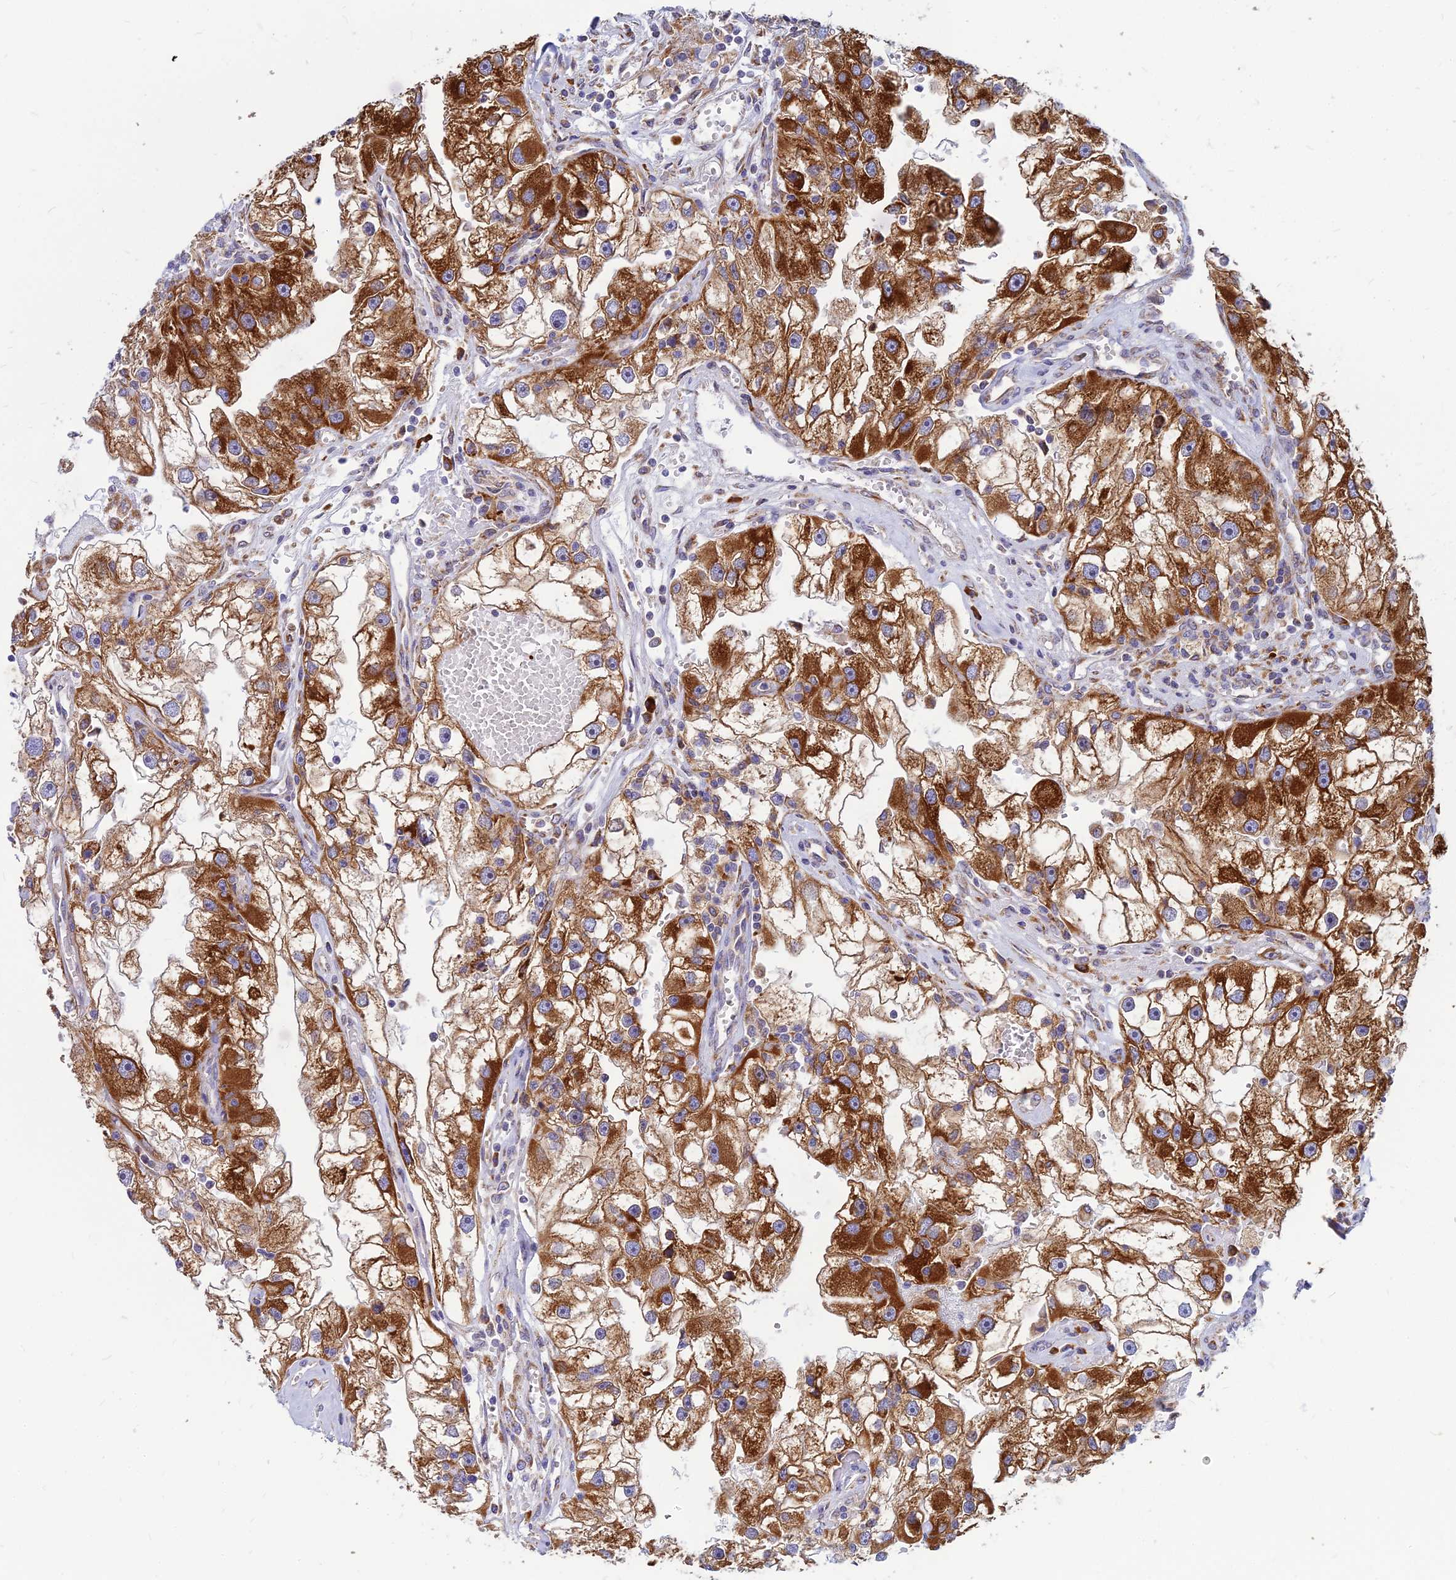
{"staining": {"intensity": "strong", "quantity": ">75%", "location": "cytoplasmic/membranous"}, "tissue": "renal cancer", "cell_type": "Tumor cells", "image_type": "cancer", "snomed": [{"axis": "morphology", "description": "Adenocarcinoma, NOS"}, {"axis": "topography", "description": "Kidney"}], "caption": "Renal cancer (adenocarcinoma) was stained to show a protein in brown. There is high levels of strong cytoplasmic/membranous staining in about >75% of tumor cells.", "gene": "CCT6B", "patient": {"sex": "male", "age": 63}}